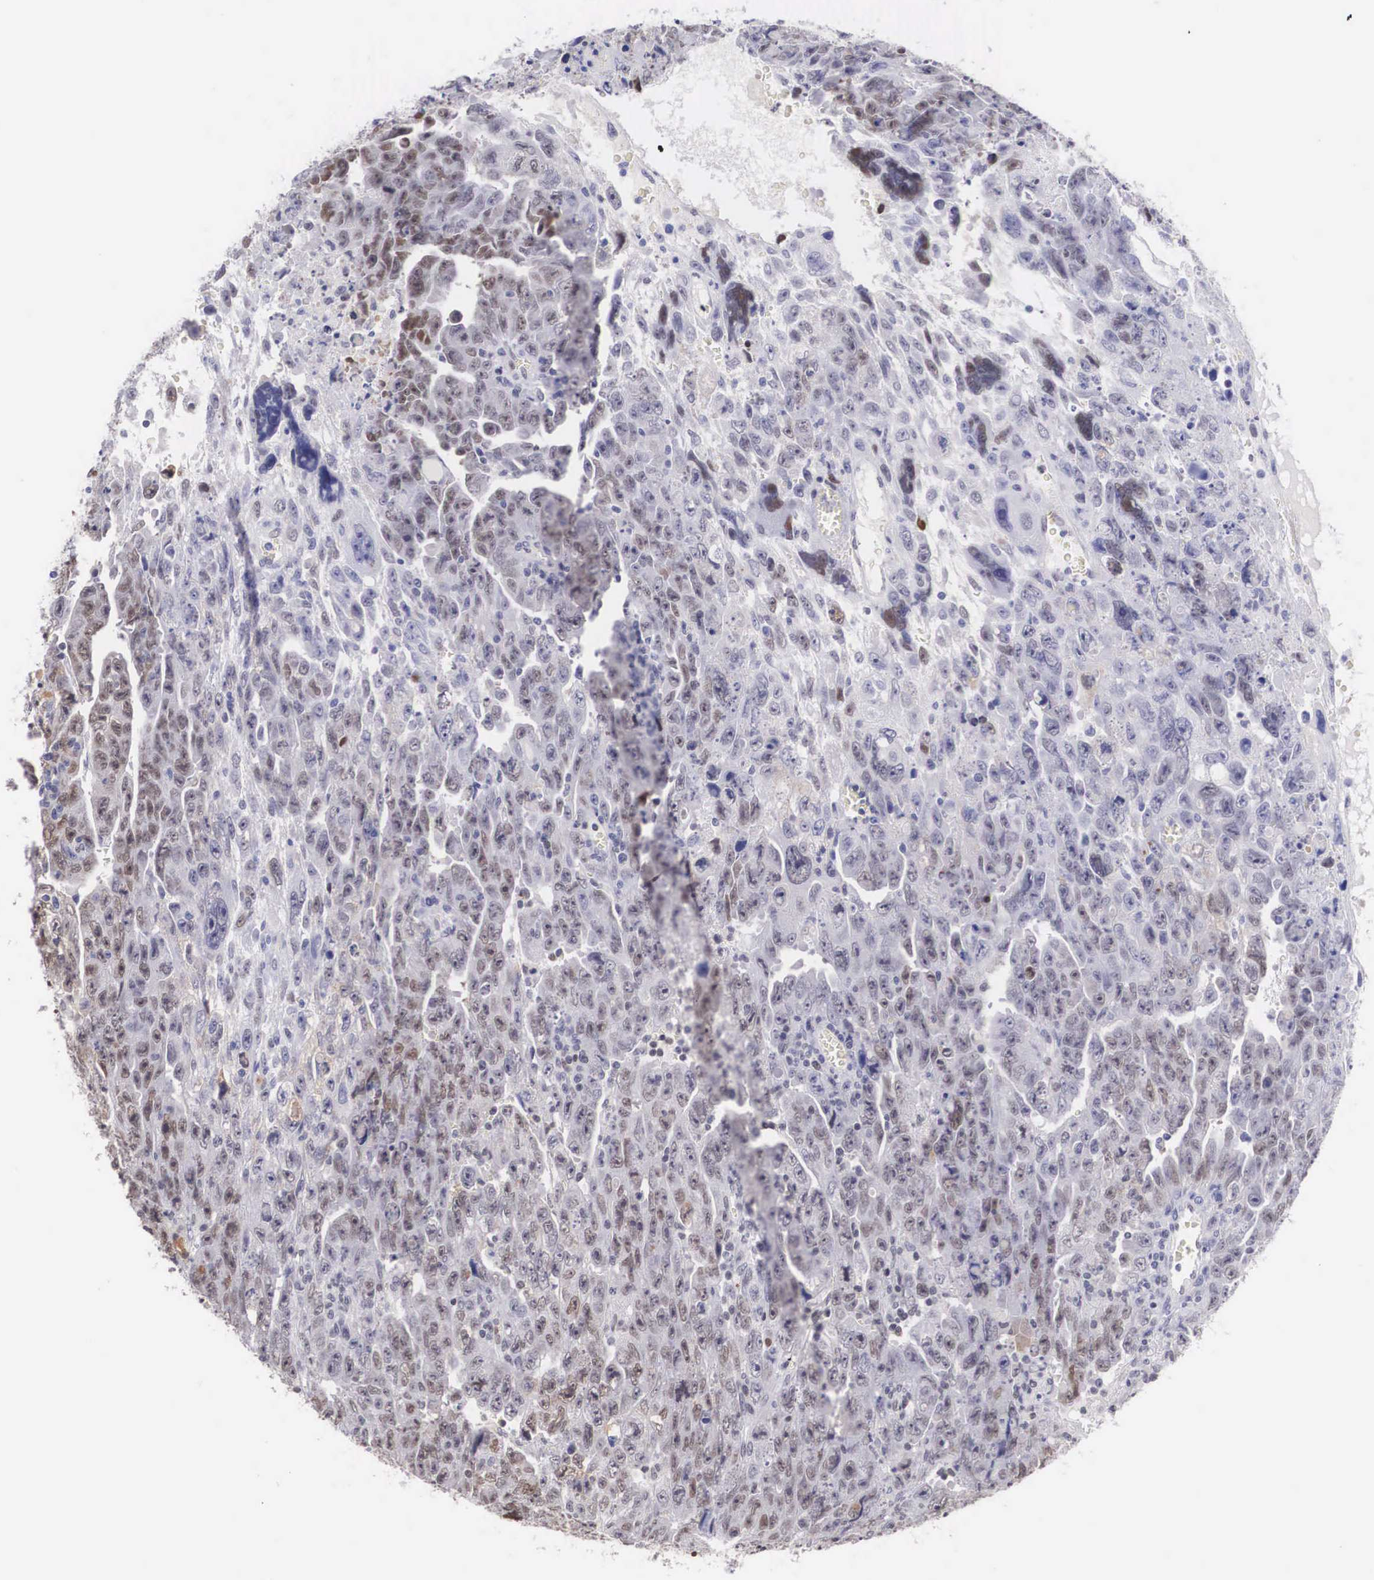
{"staining": {"intensity": "weak", "quantity": "25%-75%", "location": "nuclear"}, "tissue": "testis cancer", "cell_type": "Tumor cells", "image_type": "cancer", "snomed": [{"axis": "morphology", "description": "Carcinoma, Embryonal, NOS"}, {"axis": "topography", "description": "Testis"}], "caption": "This micrograph shows testis cancer stained with immunohistochemistry to label a protein in brown. The nuclear of tumor cells show weak positivity for the protein. Nuclei are counter-stained blue.", "gene": "HMGN5", "patient": {"sex": "male", "age": 28}}